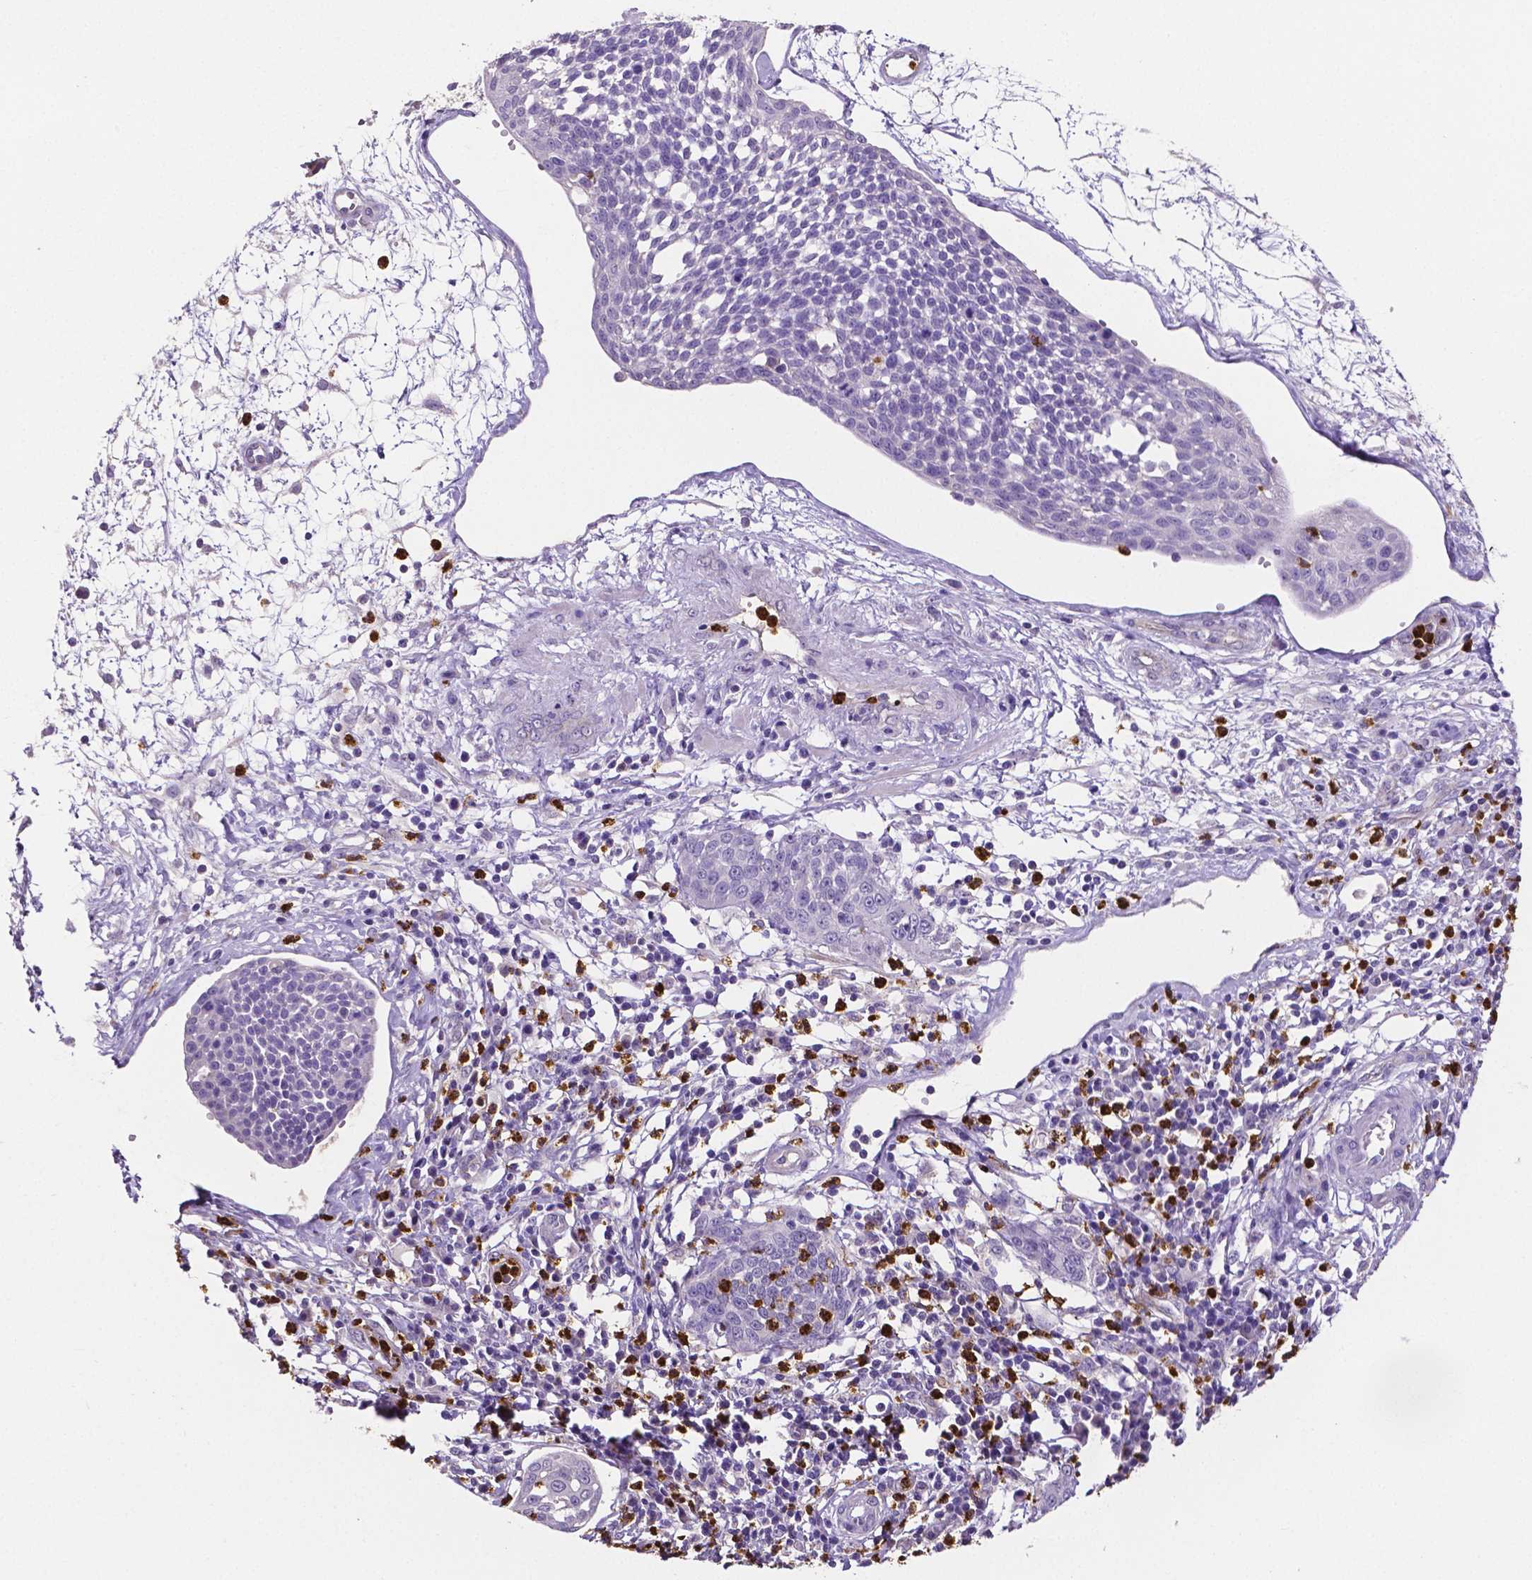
{"staining": {"intensity": "negative", "quantity": "none", "location": "none"}, "tissue": "cervical cancer", "cell_type": "Tumor cells", "image_type": "cancer", "snomed": [{"axis": "morphology", "description": "Squamous cell carcinoma, NOS"}, {"axis": "topography", "description": "Cervix"}], "caption": "Immunohistochemical staining of human cervical squamous cell carcinoma shows no significant positivity in tumor cells.", "gene": "MMP9", "patient": {"sex": "female", "age": 34}}